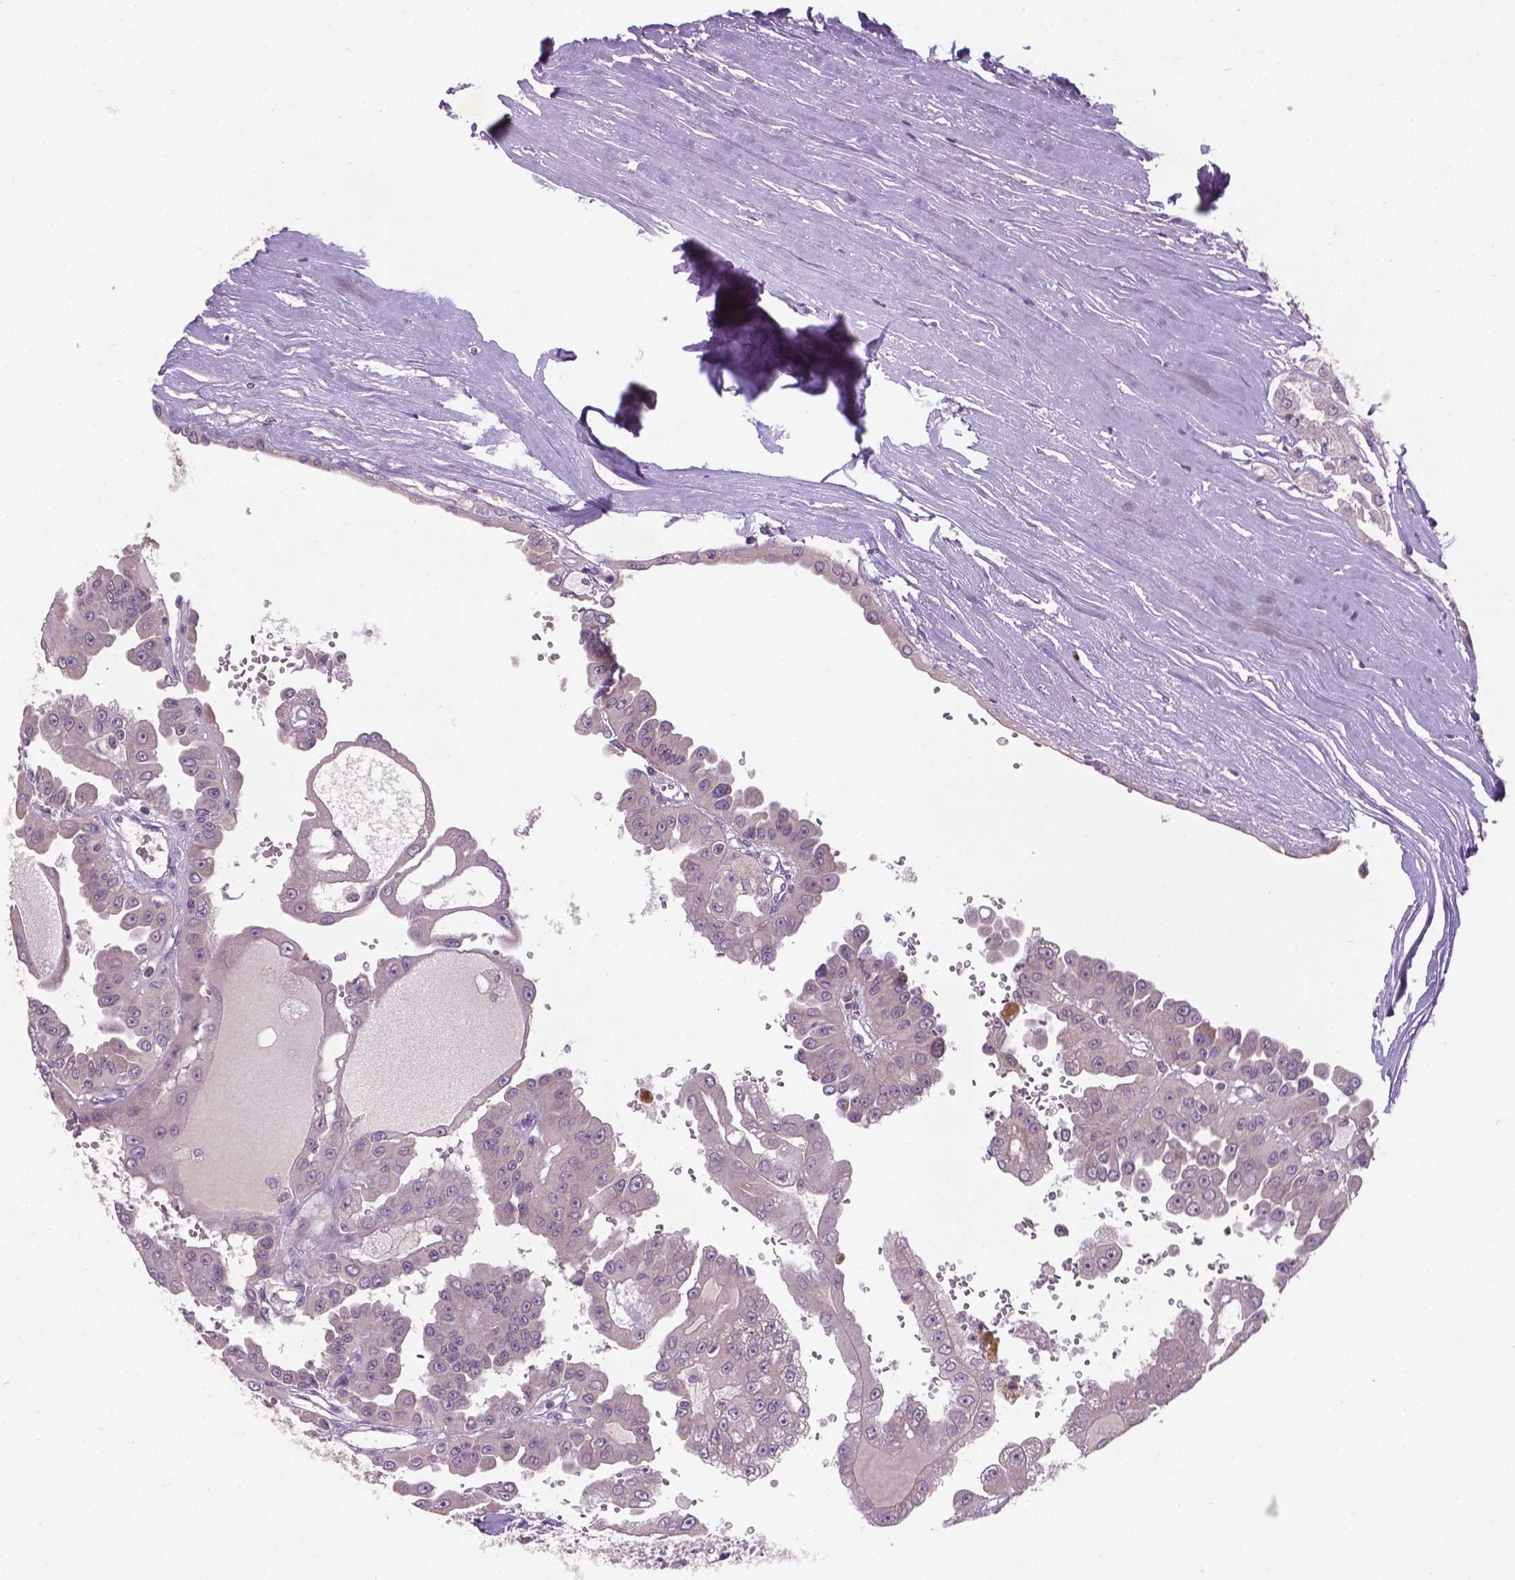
{"staining": {"intensity": "negative", "quantity": "none", "location": "none"}, "tissue": "renal cancer", "cell_type": "Tumor cells", "image_type": "cancer", "snomed": [{"axis": "morphology", "description": "Adenocarcinoma, NOS"}, {"axis": "topography", "description": "Kidney"}], "caption": "A photomicrograph of renal cancer (adenocarcinoma) stained for a protein reveals no brown staining in tumor cells.", "gene": "GXYLT2", "patient": {"sex": "male", "age": 58}}